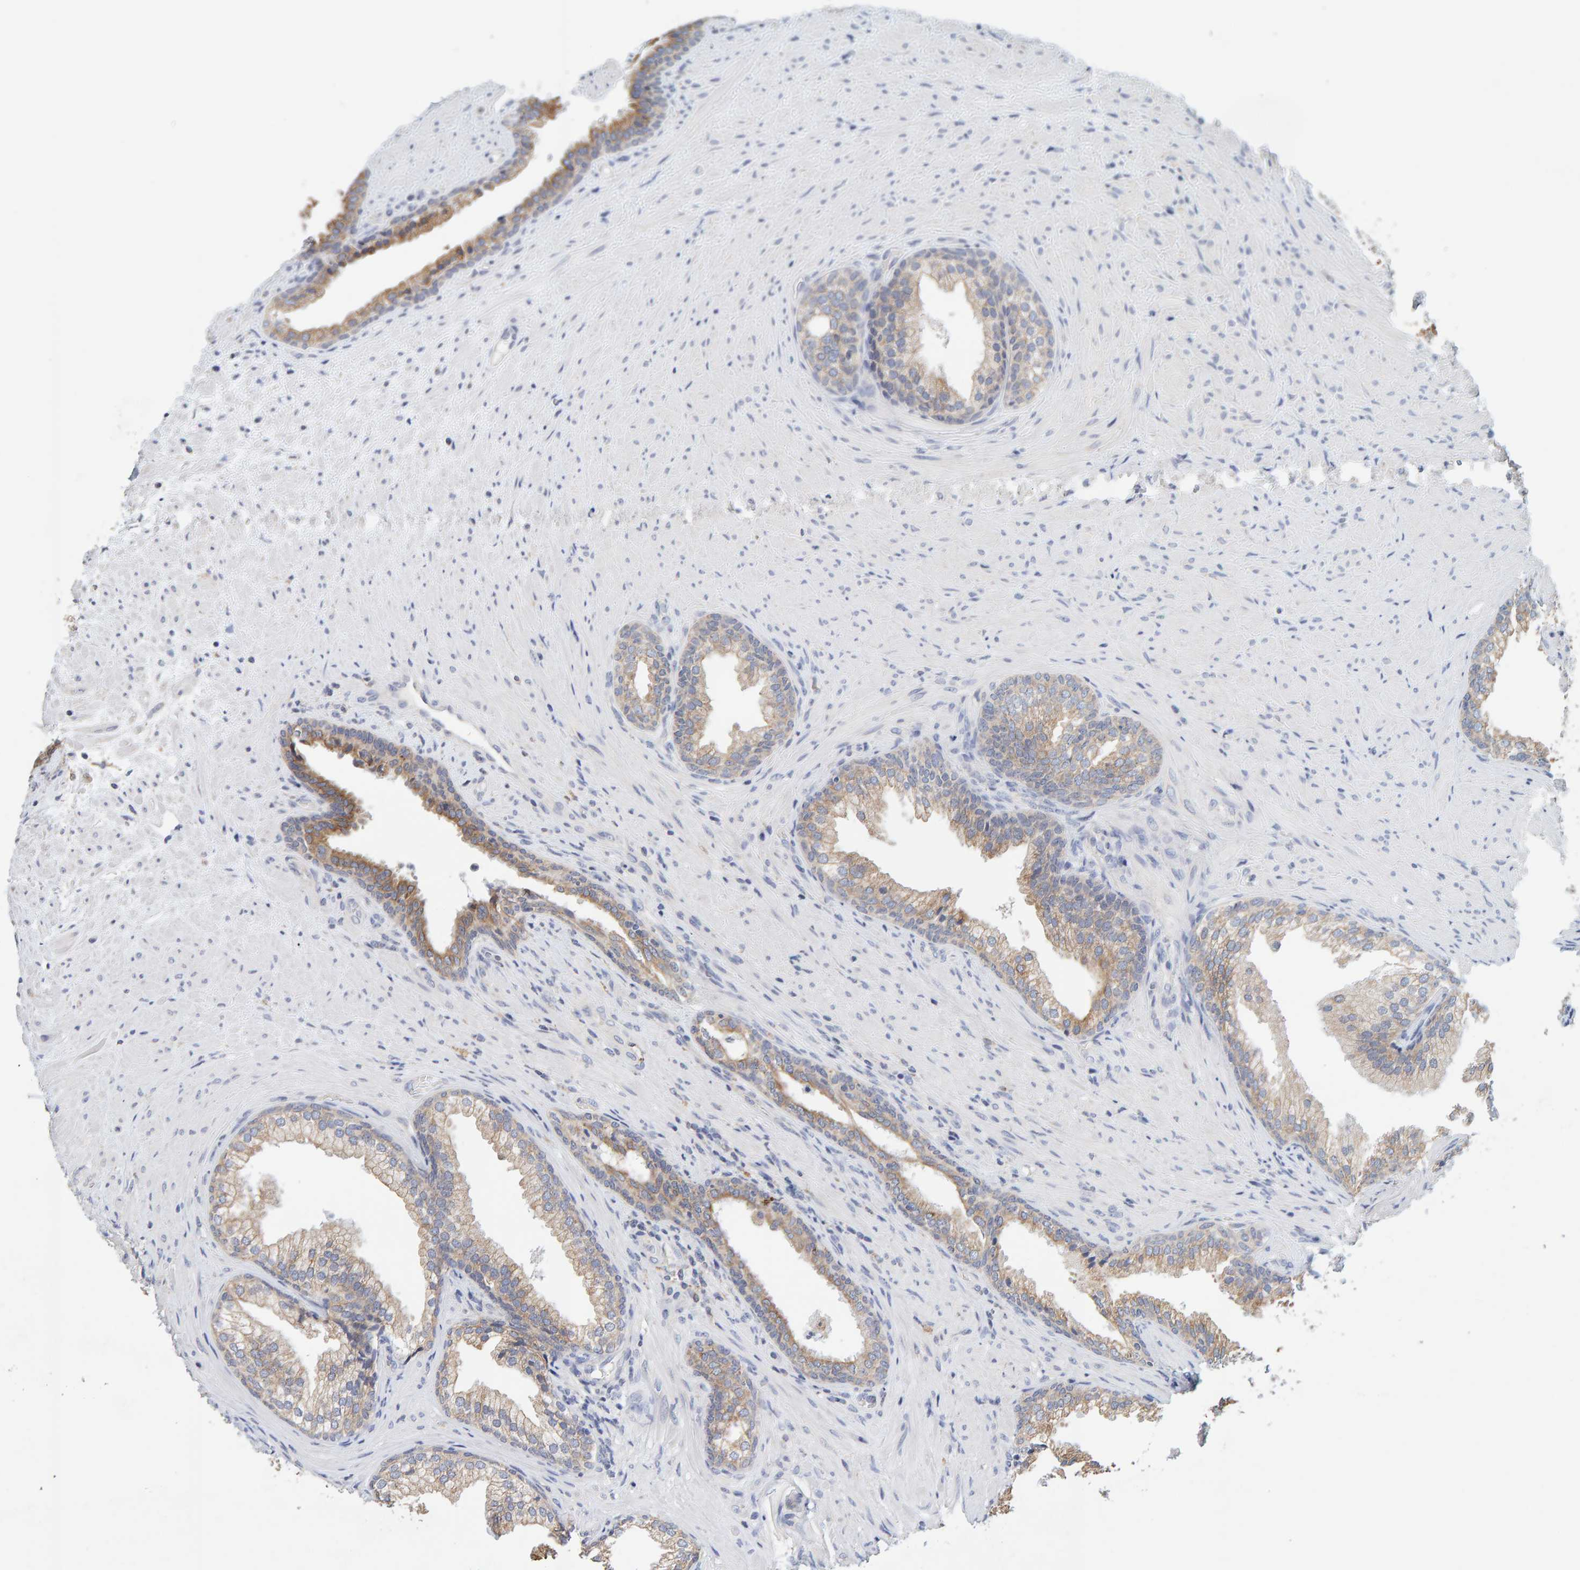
{"staining": {"intensity": "moderate", "quantity": ">75%", "location": "cytoplasmic/membranous"}, "tissue": "prostate", "cell_type": "Glandular cells", "image_type": "normal", "snomed": [{"axis": "morphology", "description": "Normal tissue, NOS"}, {"axis": "topography", "description": "Prostate"}], "caption": "Approximately >75% of glandular cells in normal prostate show moderate cytoplasmic/membranous protein staining as visualized by brown immunohistochemical staining.", "gene": "SGPL1", "patient": {"sex": "male", "age": 76}}